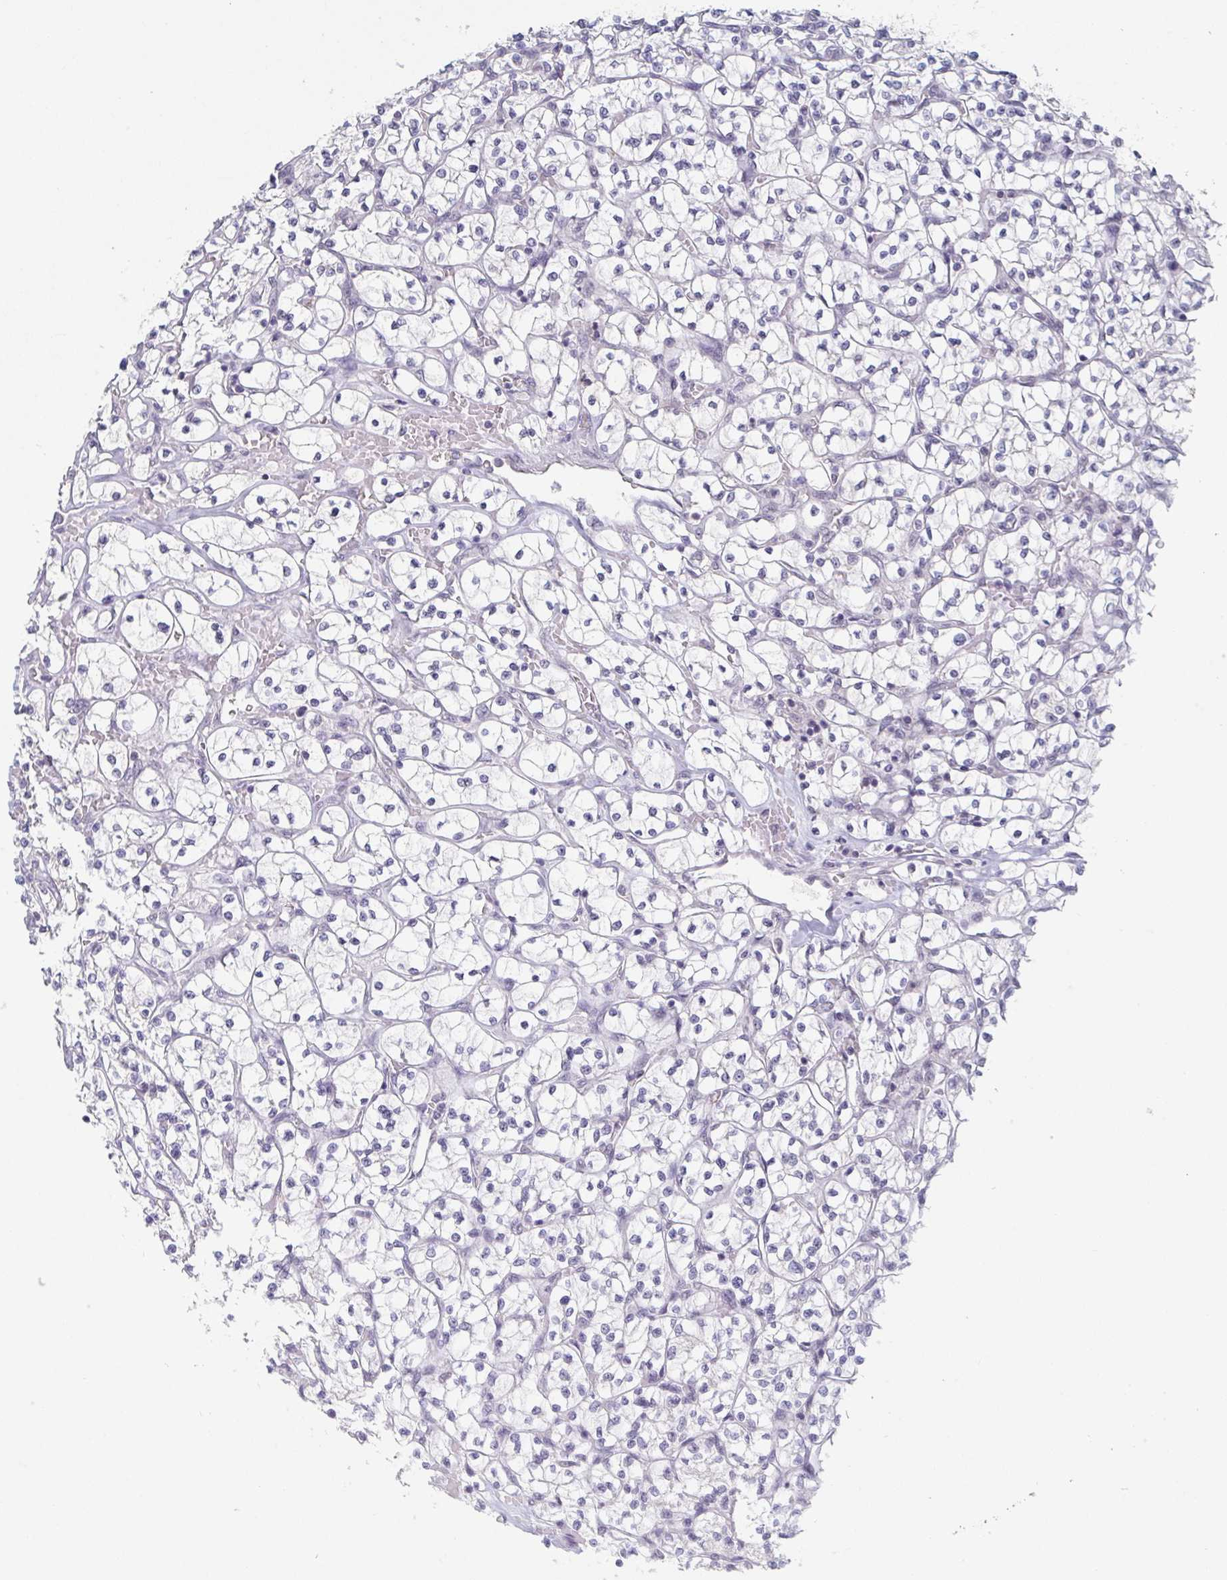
{"staining": {"intensity": "negative", "quantity": "none", "location": "none"}, "tissue": "renal cancer", "cell_type": "Tumor cells", "image_type": "cancer", "snomed": [{"axis": "morphology", "description": "Adenocarcinoma, NOS"}, {"axis": "topography", "description": "Kidney"}], "caption": "IHC photomicrograph of renal cancer stained for a protein (brown), which exhibits no positivity in tumor cells.", "gene": "KDM4D", "patient": {"sex": "female", "age": 64}}